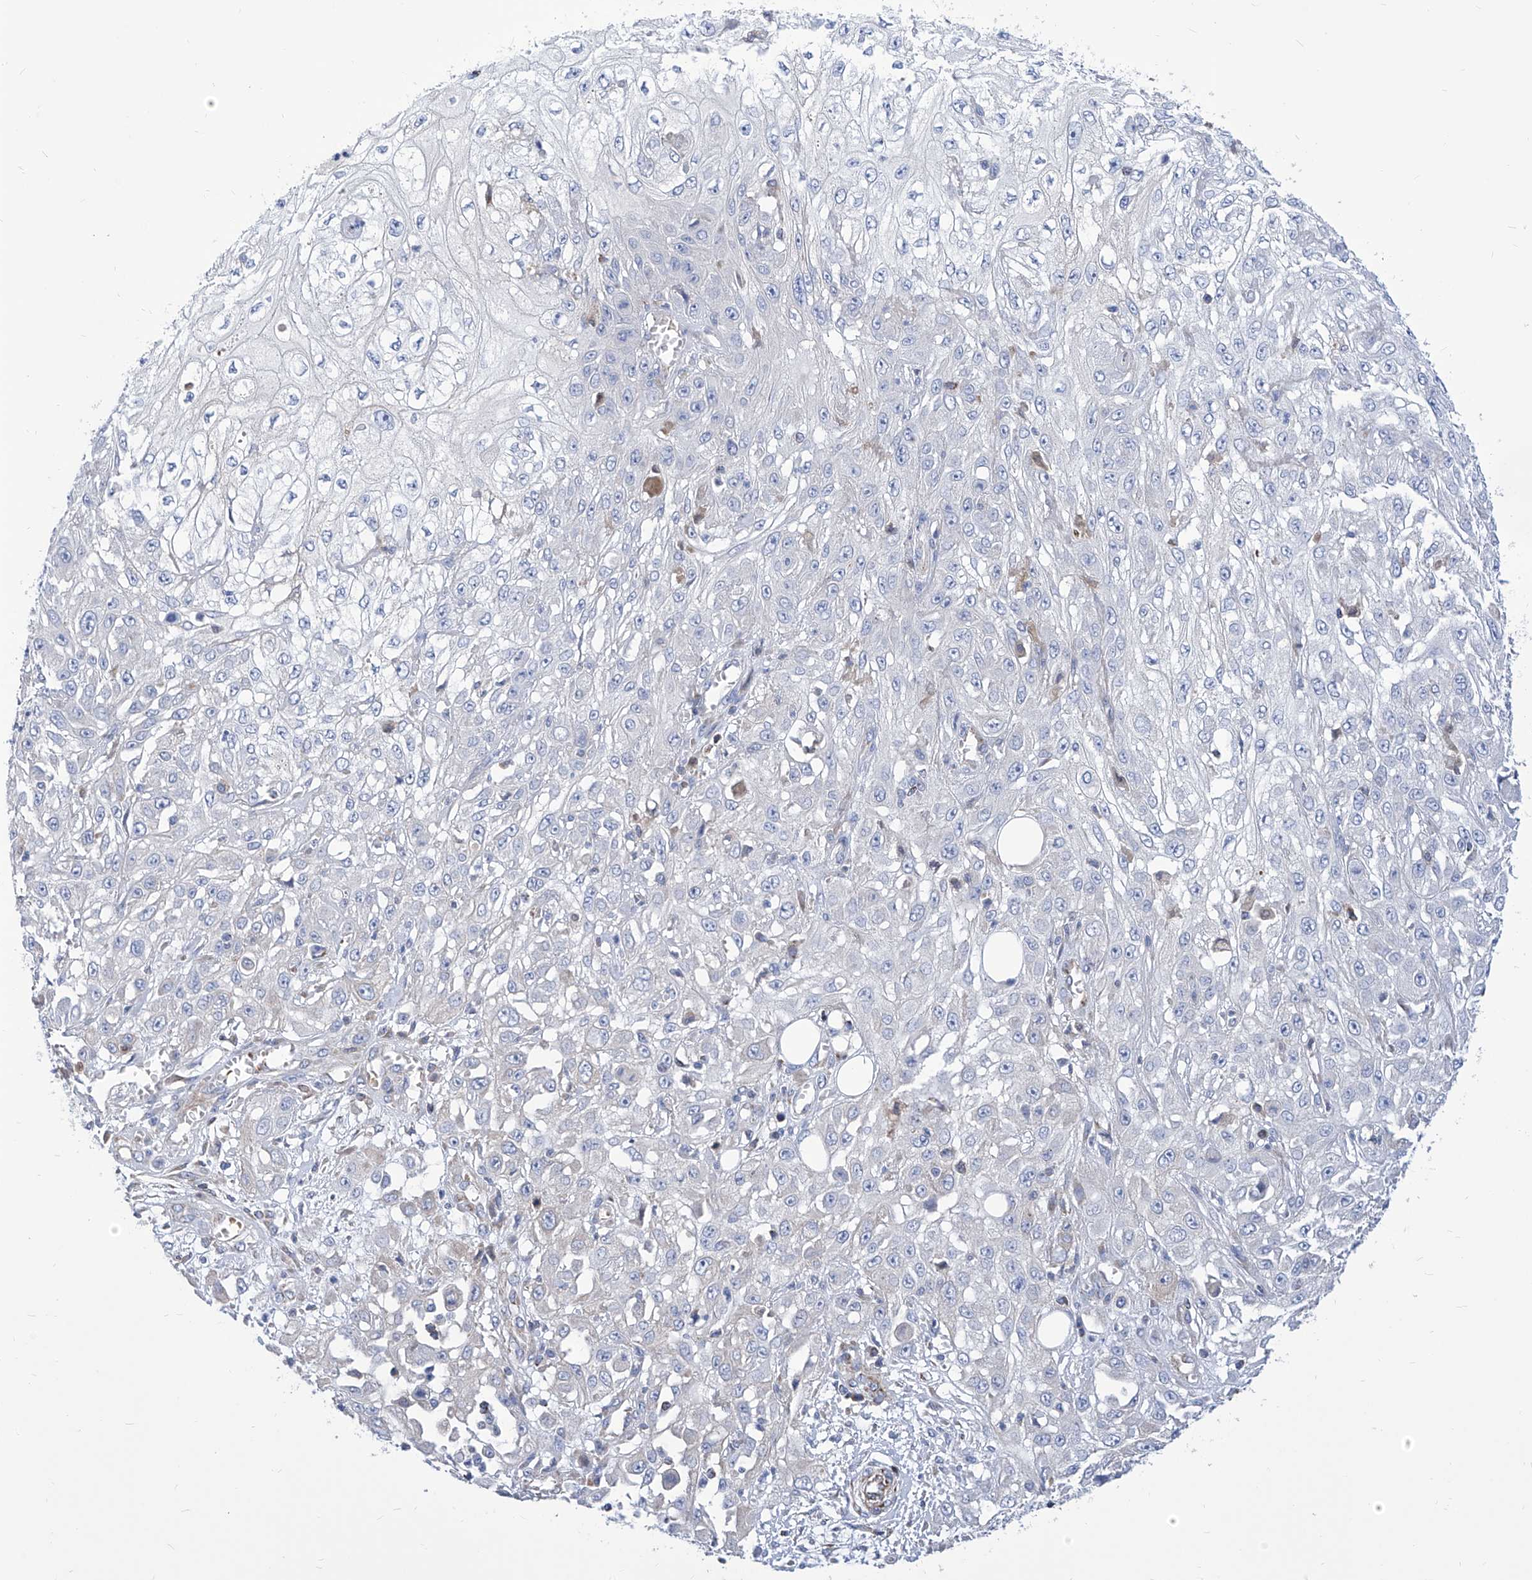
{"staining": {"intensity": "negative", "quantity": "none", "location": "none"}, "tissue": "skin cancer", "cell_type": "Tumor cells", "image_type": "cancer", "snomed": [{"axis": "morphology", "description": "Squamous cell carcinoma, NOS"}, {"axis": "morphology", "description": "Squamous cell carcinoma, metastatic, NOS"}, {"axis": "topography", "description": "Skin"}, {"axis": "topography", "description": "Lymph node"}], "caption": "DAB (3,3'-diaminobenzidine) immunohistochemical staining of human skin squamous cell carcinoma reveals no significant positivity in tumor cells. (Brightfield microscopy of DAB immunohistochemistry (IHC) at high magnification).", "gene": "SRBD1", "patient": {"sex": "male", "age": 75}}